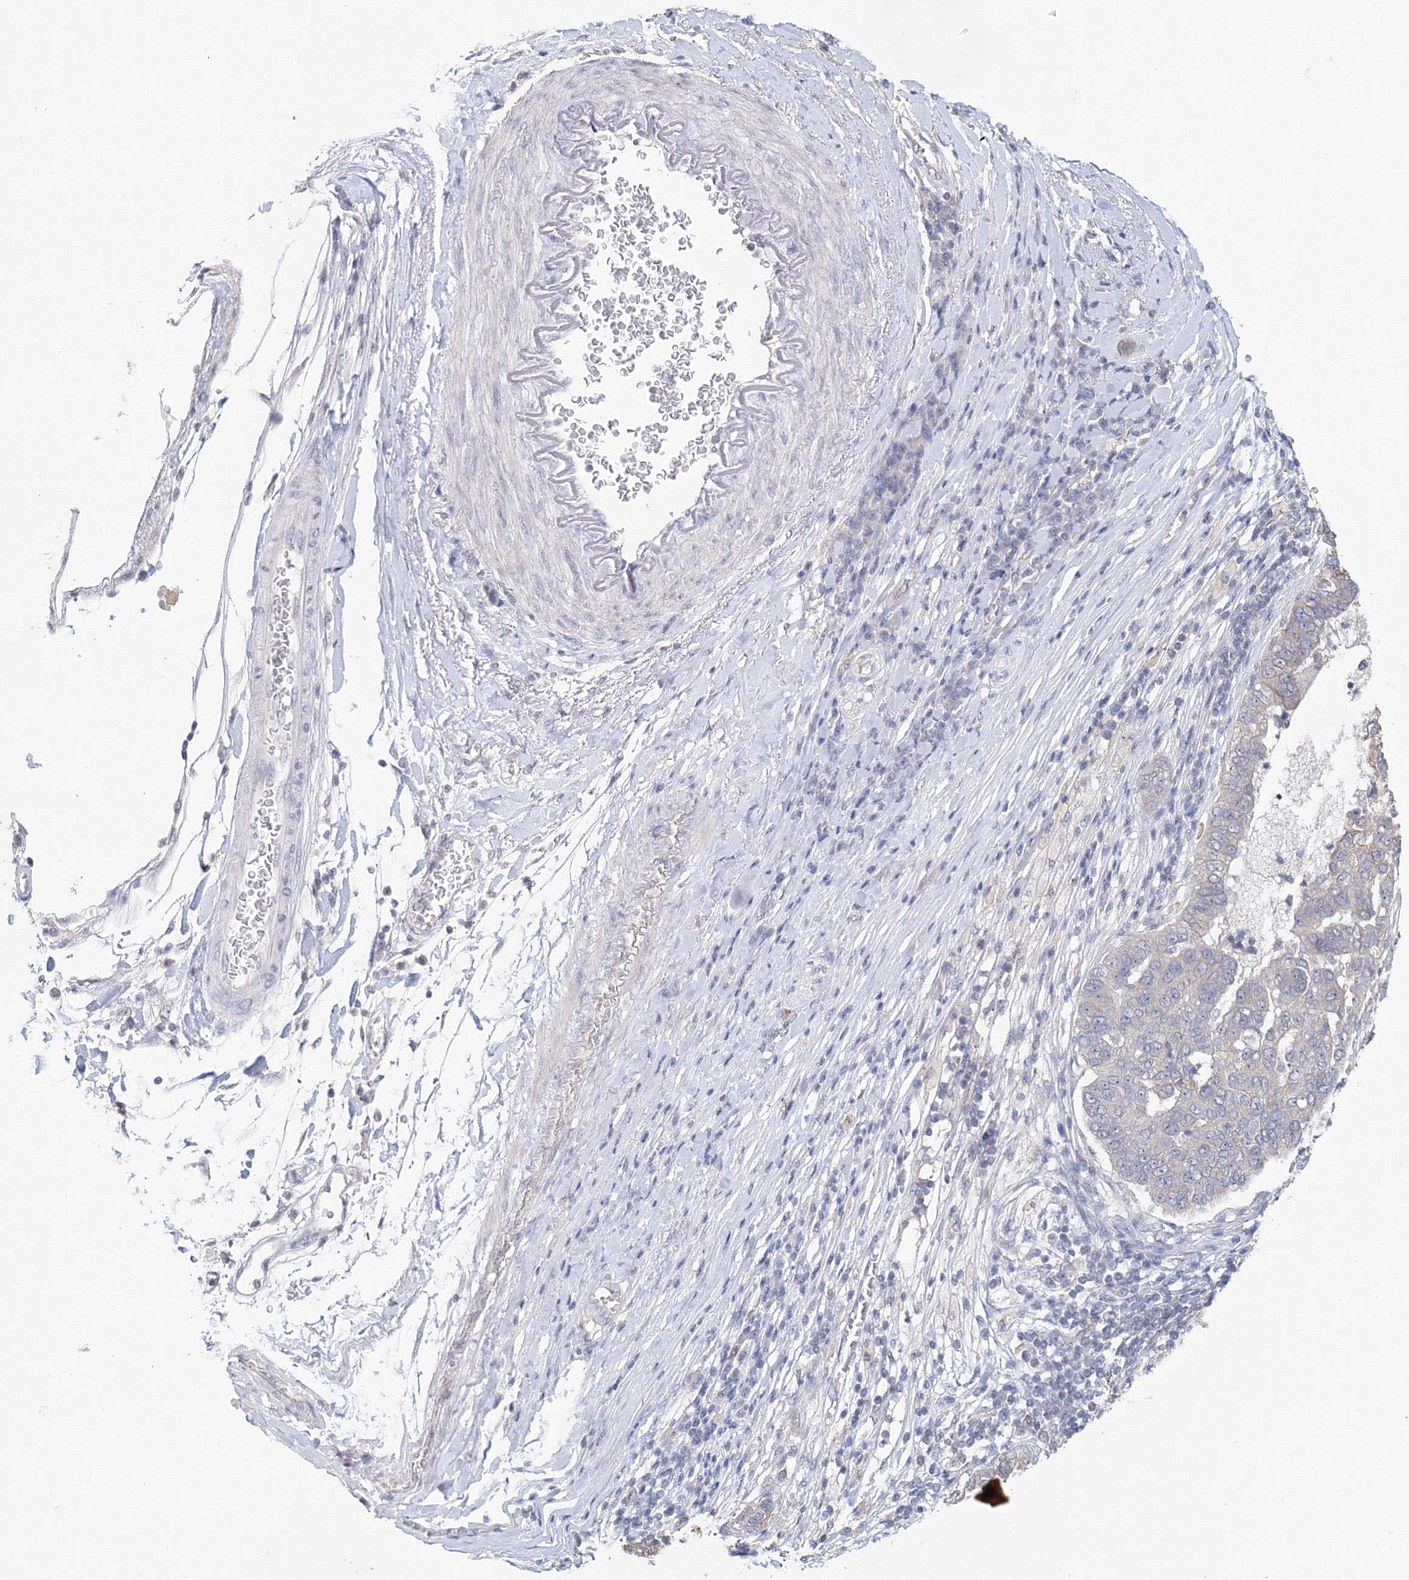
{"staining": {"intensity": "negative", "quantity": "none", "location": "none"}, "tissue": "pancreatic cancer", "cell_type": "Tumor cells", "image_type": "cancer", "snomed": [{"axis": "morphology", "description": "Adenocarcinoma, NOS"}, {"axis": "topography", "description": "Pancreas"}], "caption": "This is an immunohistochemistry (IHC) micrograph of pancreatic adenocarcinoma. There is no positivity in tumor cells.", "gene": "SLC7A7", "patient": {"sex": "female", "age": 61}}